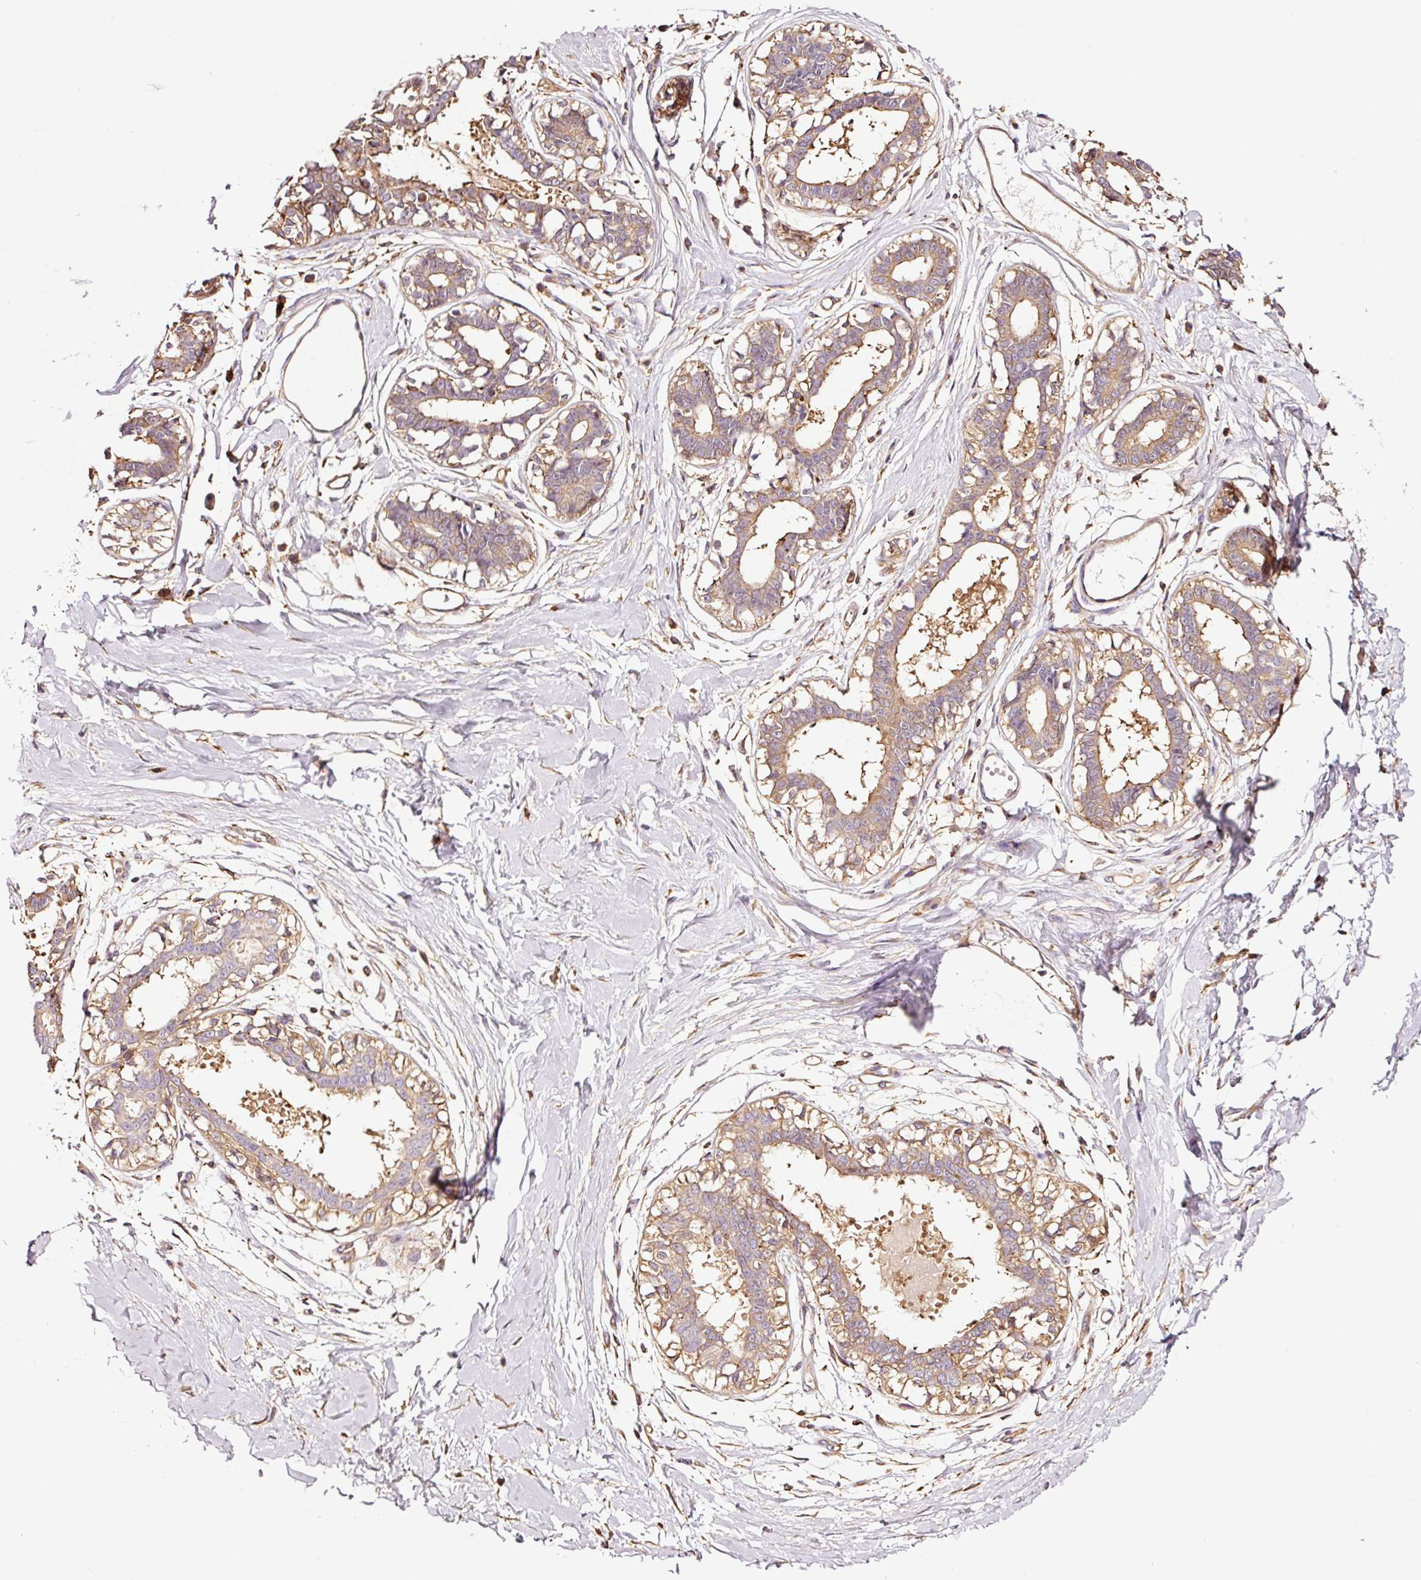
{"staining": {"intensity": "negative", "quantity": "none", "location": "none"}, "tissue": "breast", "cell_type": "Adipocytes", "image_type": "normal", "snomed": [{"axis": "morphology", "description": "Normal tissue, NOS"}, {"axis": "topography", "description": "Breast"}], "caption": "Breast stained for a protein using immunohistochemistry displays no positivity adipocytes.", "gene": "METAP1", "patient": {"sex": "female", "age": 45}}